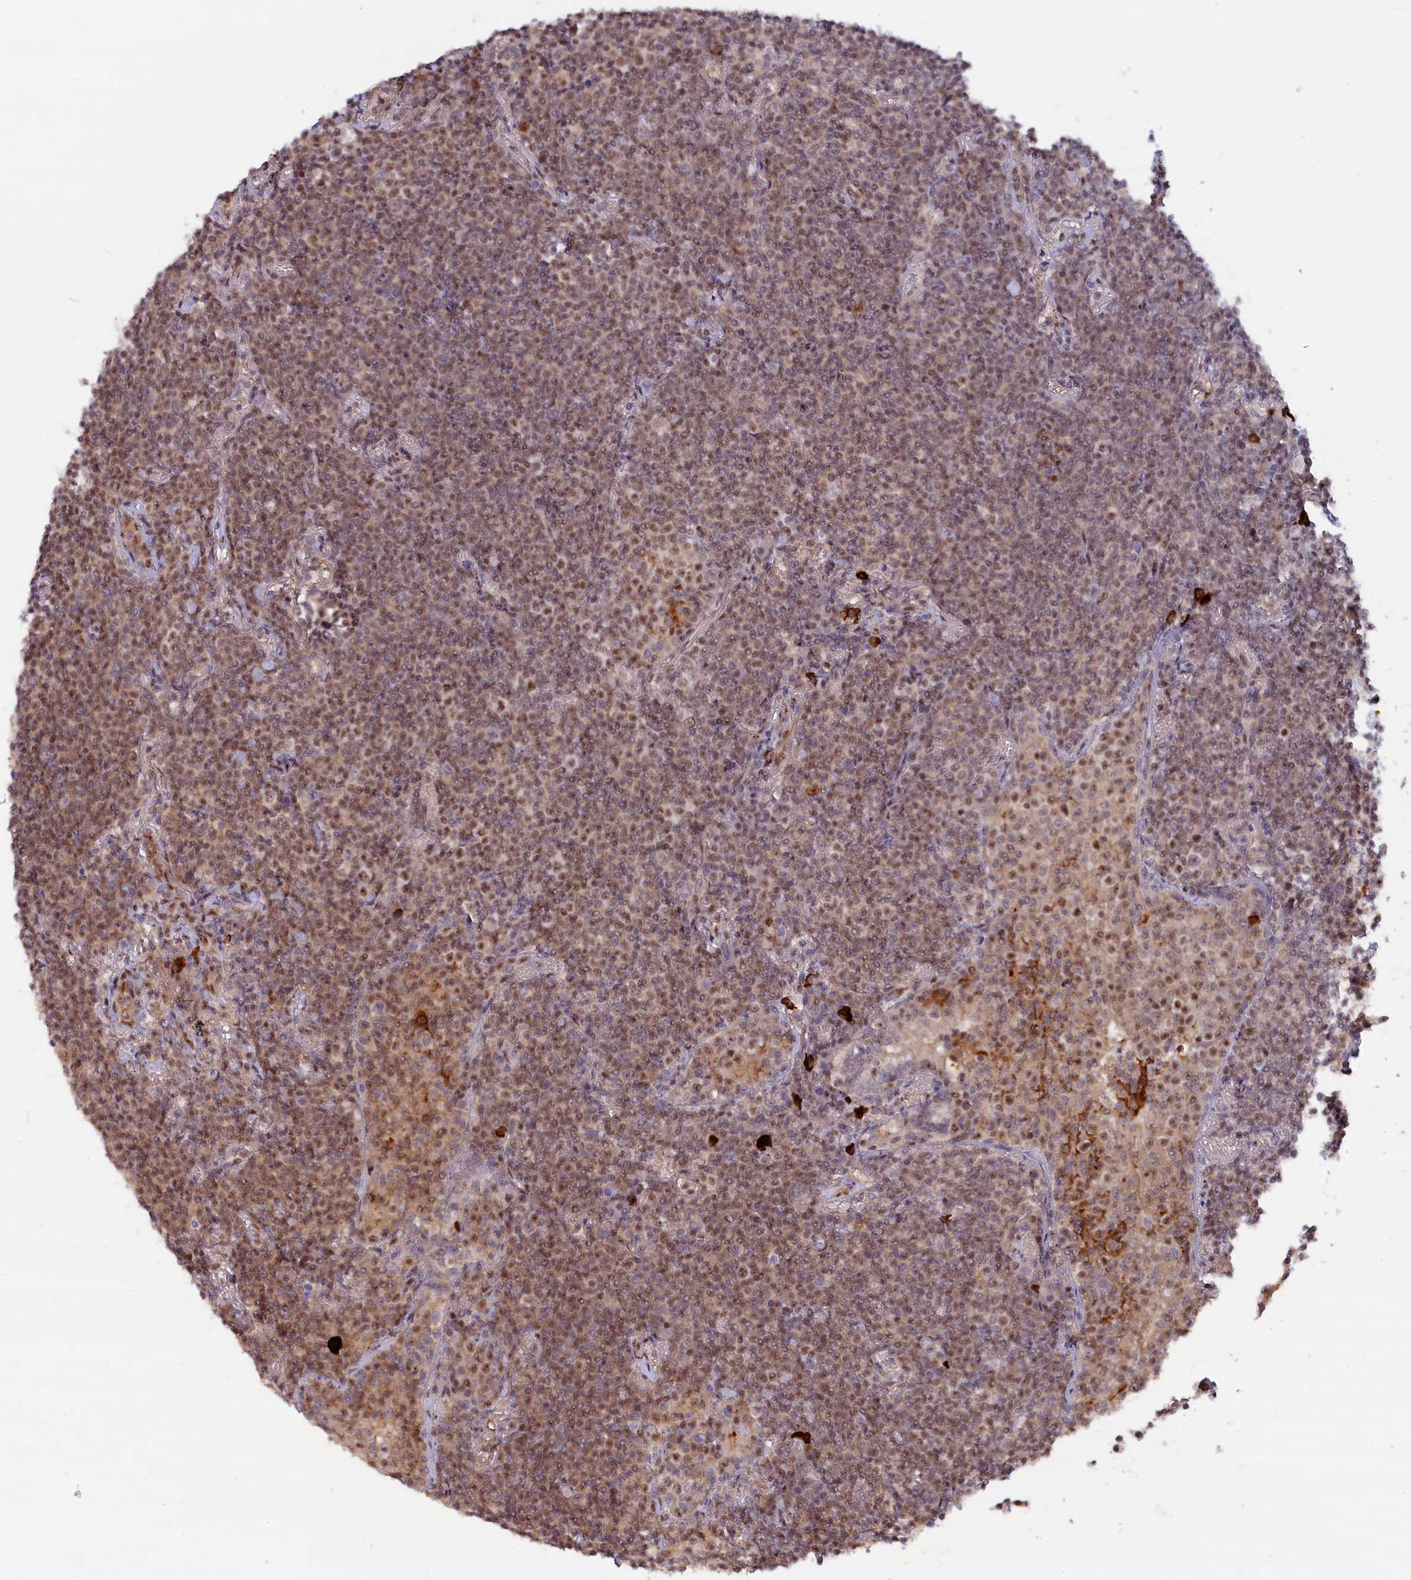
{"staining": {"intensity": "moderate", "quantity": ">75%", "location": "nuclear"}, "tissue": "lymphoma", "cell_type": "Tumor cells", "image_type": "cancer", "snomed": [{"axis": "morphology", "description": "Malignant lymphoma, non-Hodgkin's type, Low grade"}, {"axis": "topography", "description": "Lung"}], "caption": "High-magnification brightfield microscopy of malignant lymphoma, non-Hodgkin's type (low-grade) stained with DAB (brown) and counterstained with hematoxylin (blue). tumor cells exhibit moderate nuclear positivity is identified in about>75% of cells.", "gene": "TAB1", "patient": {"sex": "female", "age": 71}}